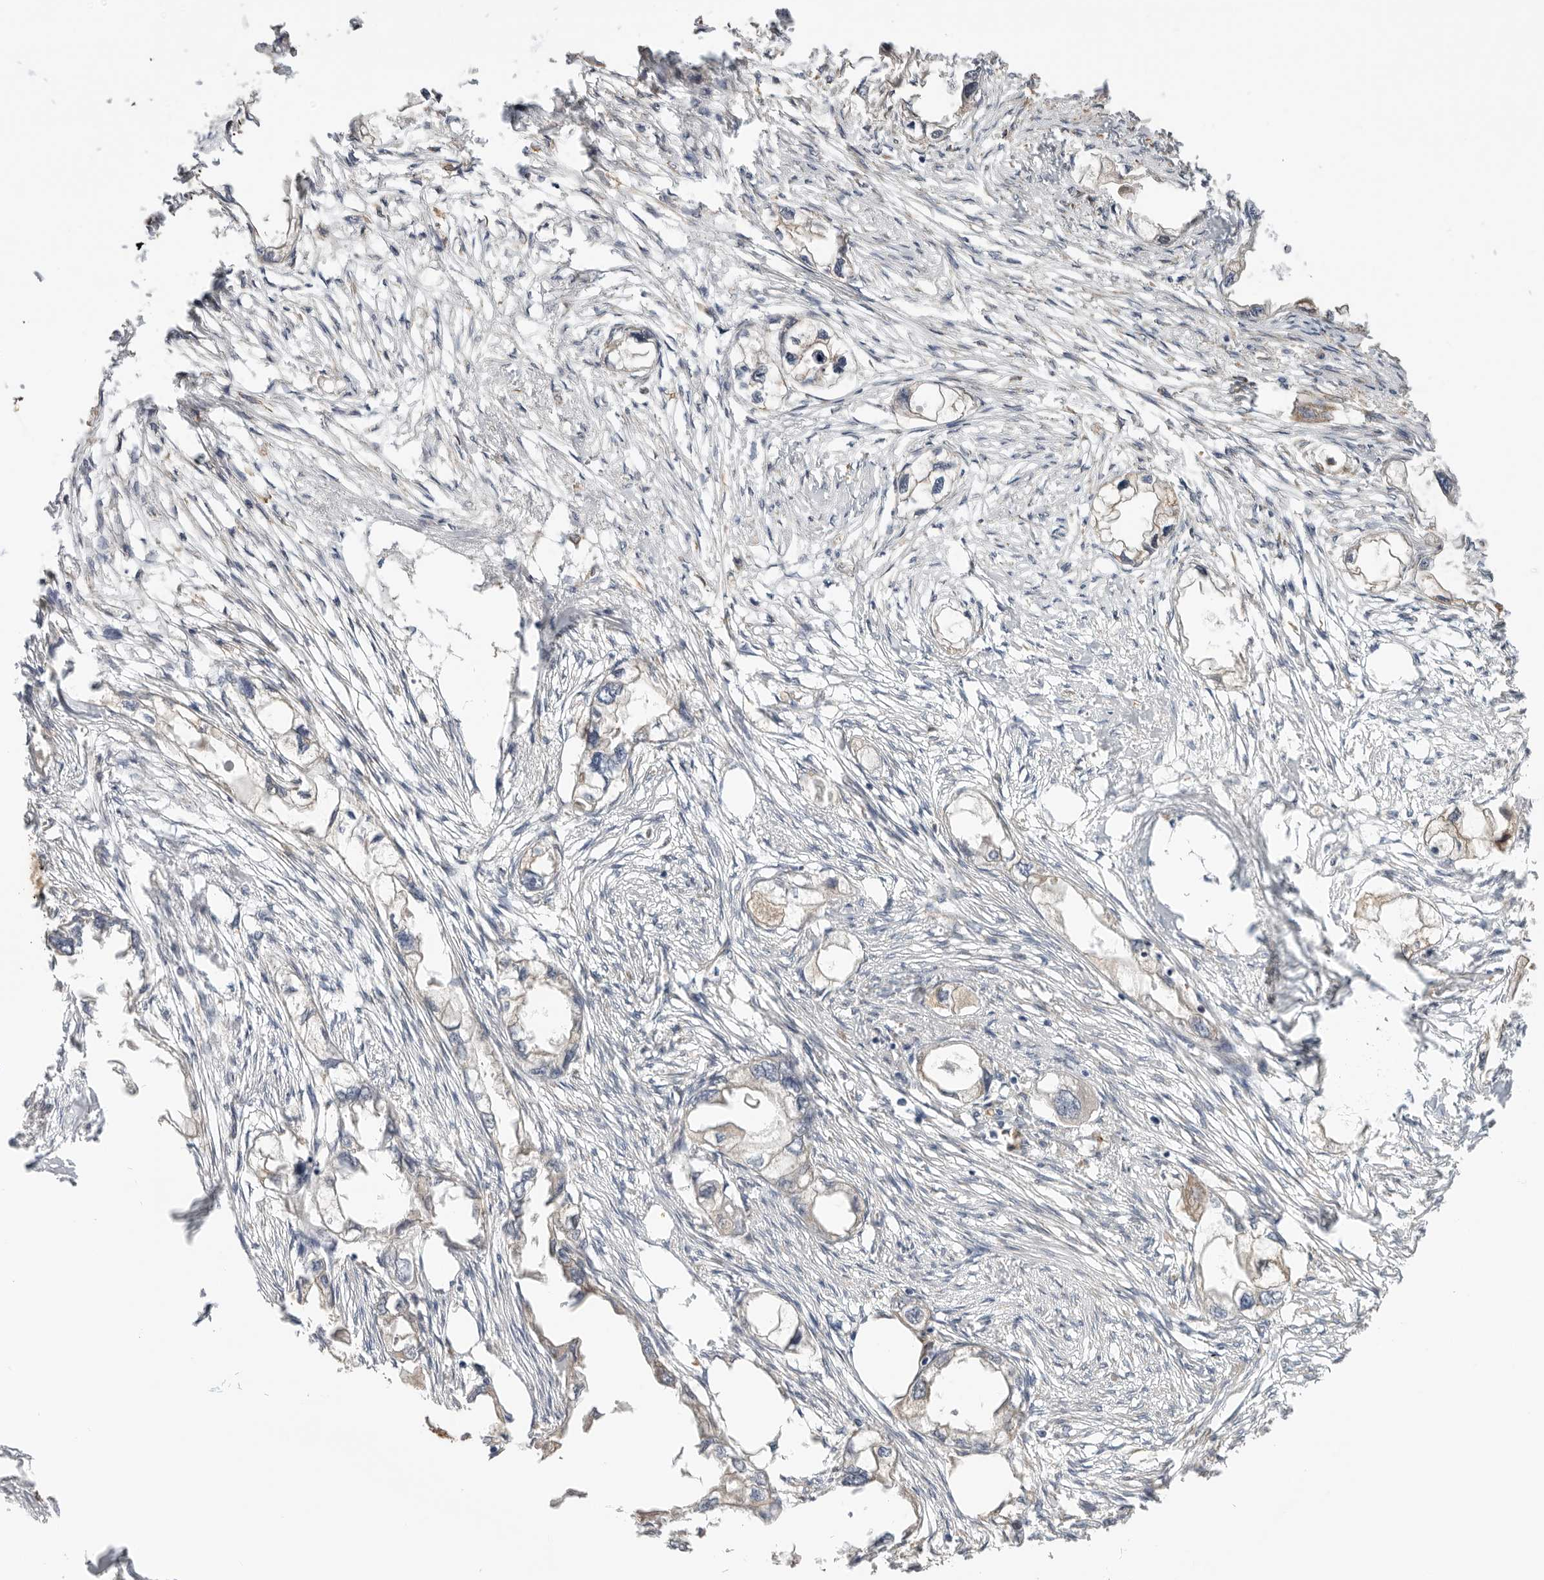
{"staining": {"intensity": "weak", "quantity": "25%-75%", "location": "cytoplasmic/membranous"}, "tissue": "endometrial cancer", "cell_type": "Tumor cells", "image_type": "cancer", "snomed": [{"axis": "morphology", "description": "Adenocarcinoma, NOS"}, {"axis": "morphology", "description": "Adenocarcinoma, metastatic, NOS"}, {"axis": "topography", "description": "Adipose tissue"}, {"axis": "topography", "description": "Endometrium"}], "caption": "Weak cytoplasmic/membranous expression for a protein is identified in about 25%-75% of tumor cells of endometrial cancer (adenocarcinoma) using immunohistochemistry (IHC).", "gene": "CDC42BPB", "patient": {"sex": "female", "age": 67}}